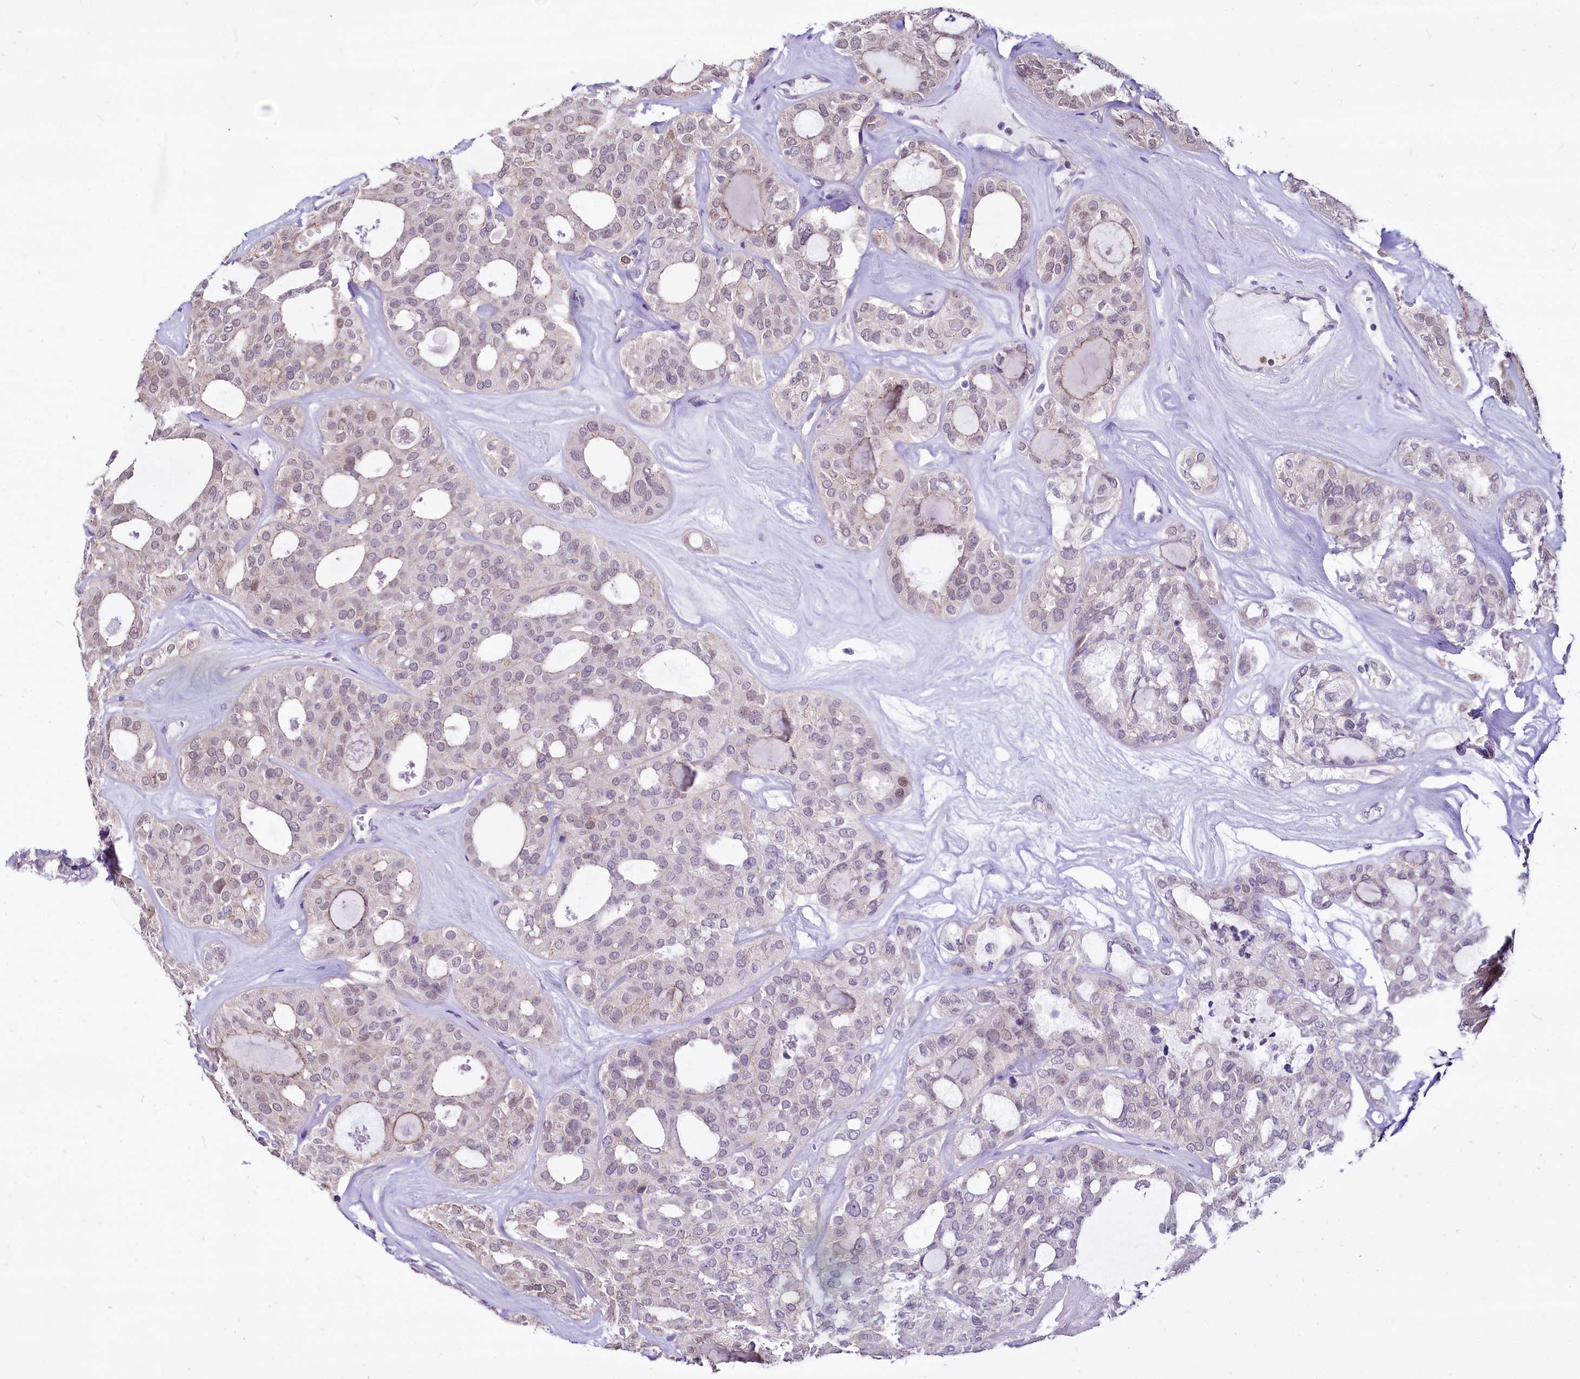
{"staining": {"intensity": "weak", "quantity": "<25%", "location": "cytoplasmic/membranous,nuclear"}, "tissue": "thyroid cancer", "cell_type": "Tumor cells", "image_type": "cancer", "snomed": [{"axis": "morphology", "description": "Follicular adenoma carcinoma, NOS"}, {"axis": "topography", "description": "Thyroid gland"}], "caption": "IHC of follicular adenoma carcinoma (thyroid) shows no staining in tumor cells.", "gene": "BANK1", "patient": {"sex": "male", "age": 75}}